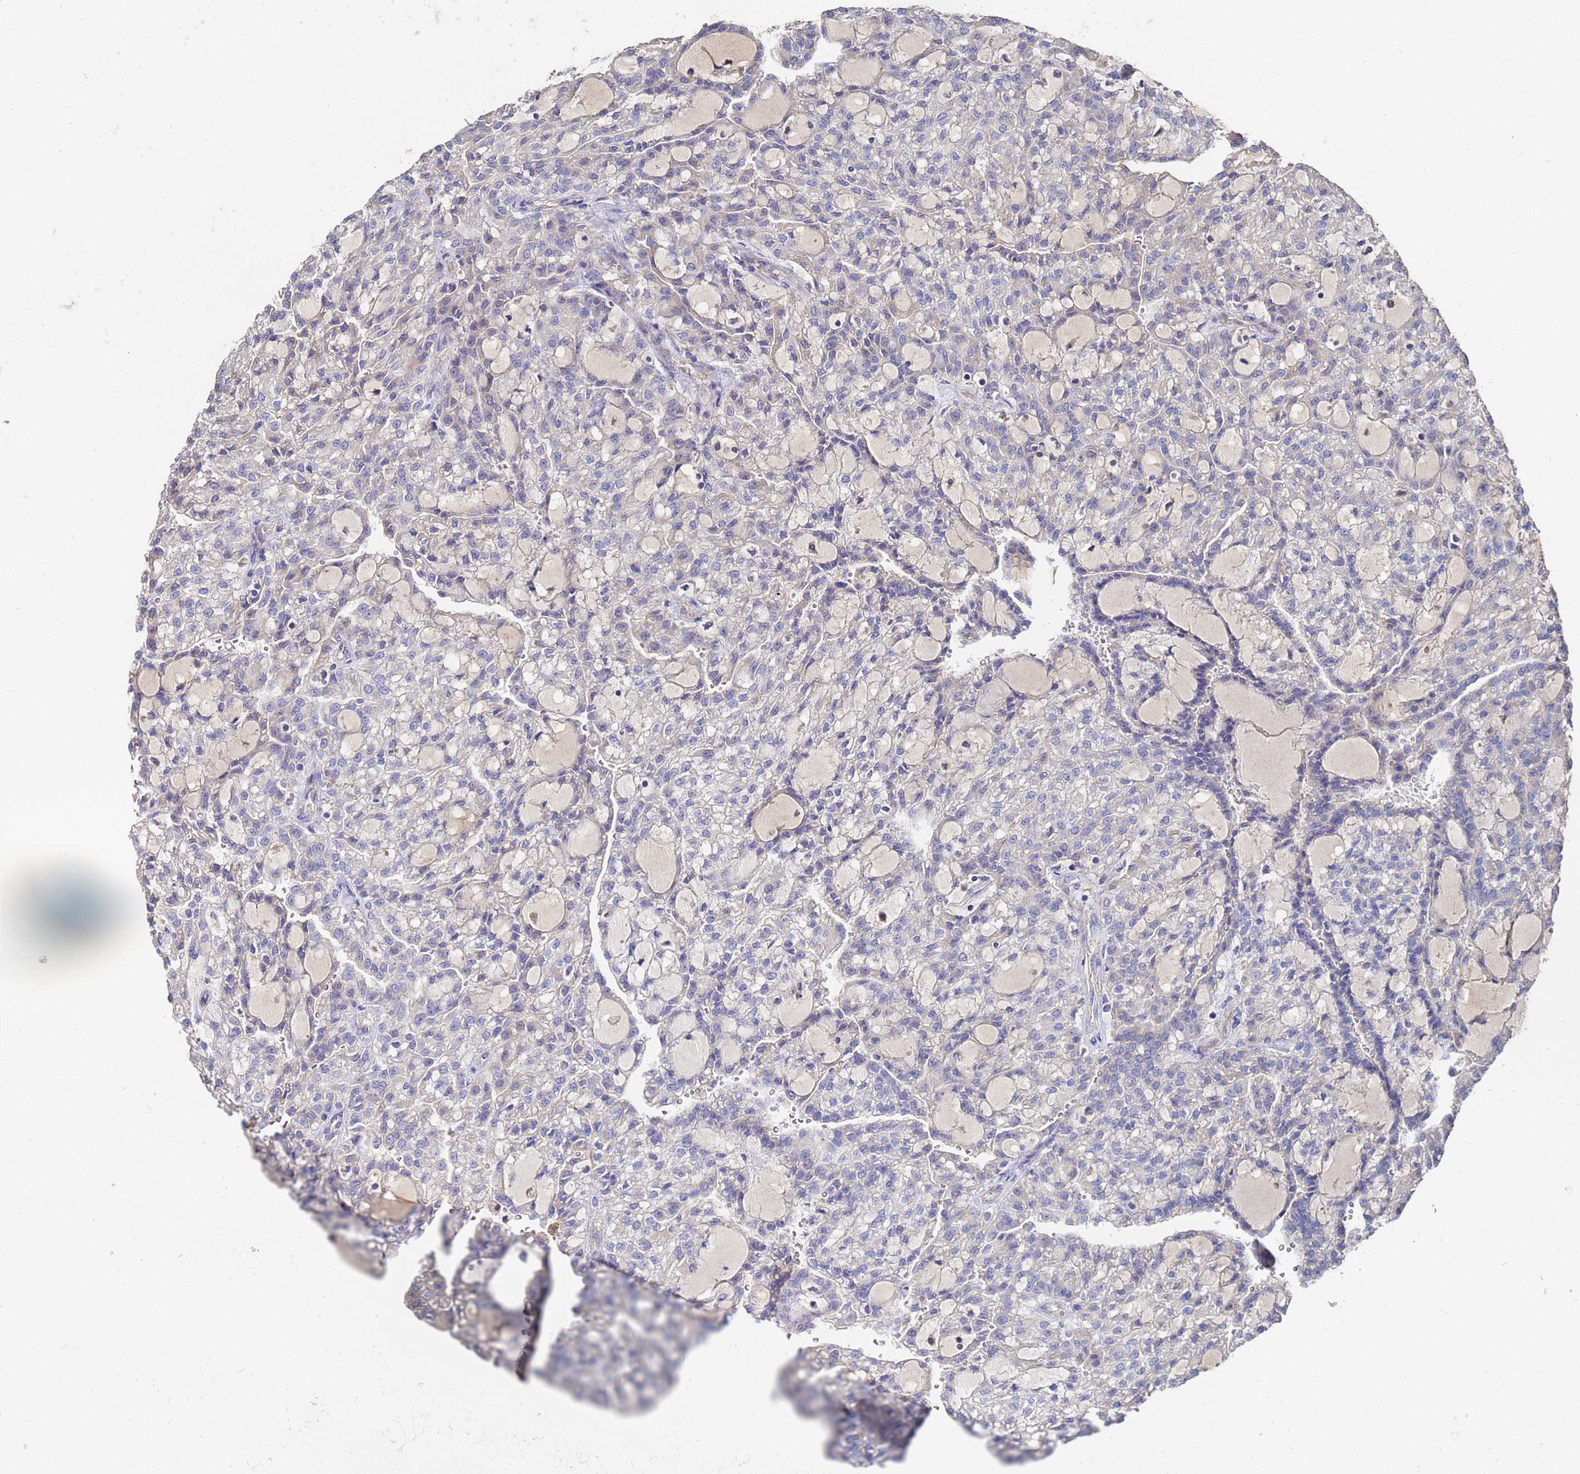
{"staining": {"intensity": "negative", "quantity": "none", "location": "none"}, "tissue": "renal cancer", "cell_type": "Tumor cells", "image_type": "cancer", "snomed": [{"axis": "morphology", "description": "Adenocarcinoma, NOS"}, {"axis": "topography", "description": "Kidney"}], "caption": "Immunohistochemical staining of human renal cancer displays no significant staining in tumor cells. The staining is performed using DAB brown chromogen with nuclei counter-stained in using hematoxylin.", "gene": "TCP10L", "patient": {"sex": "male", "age": 63}}